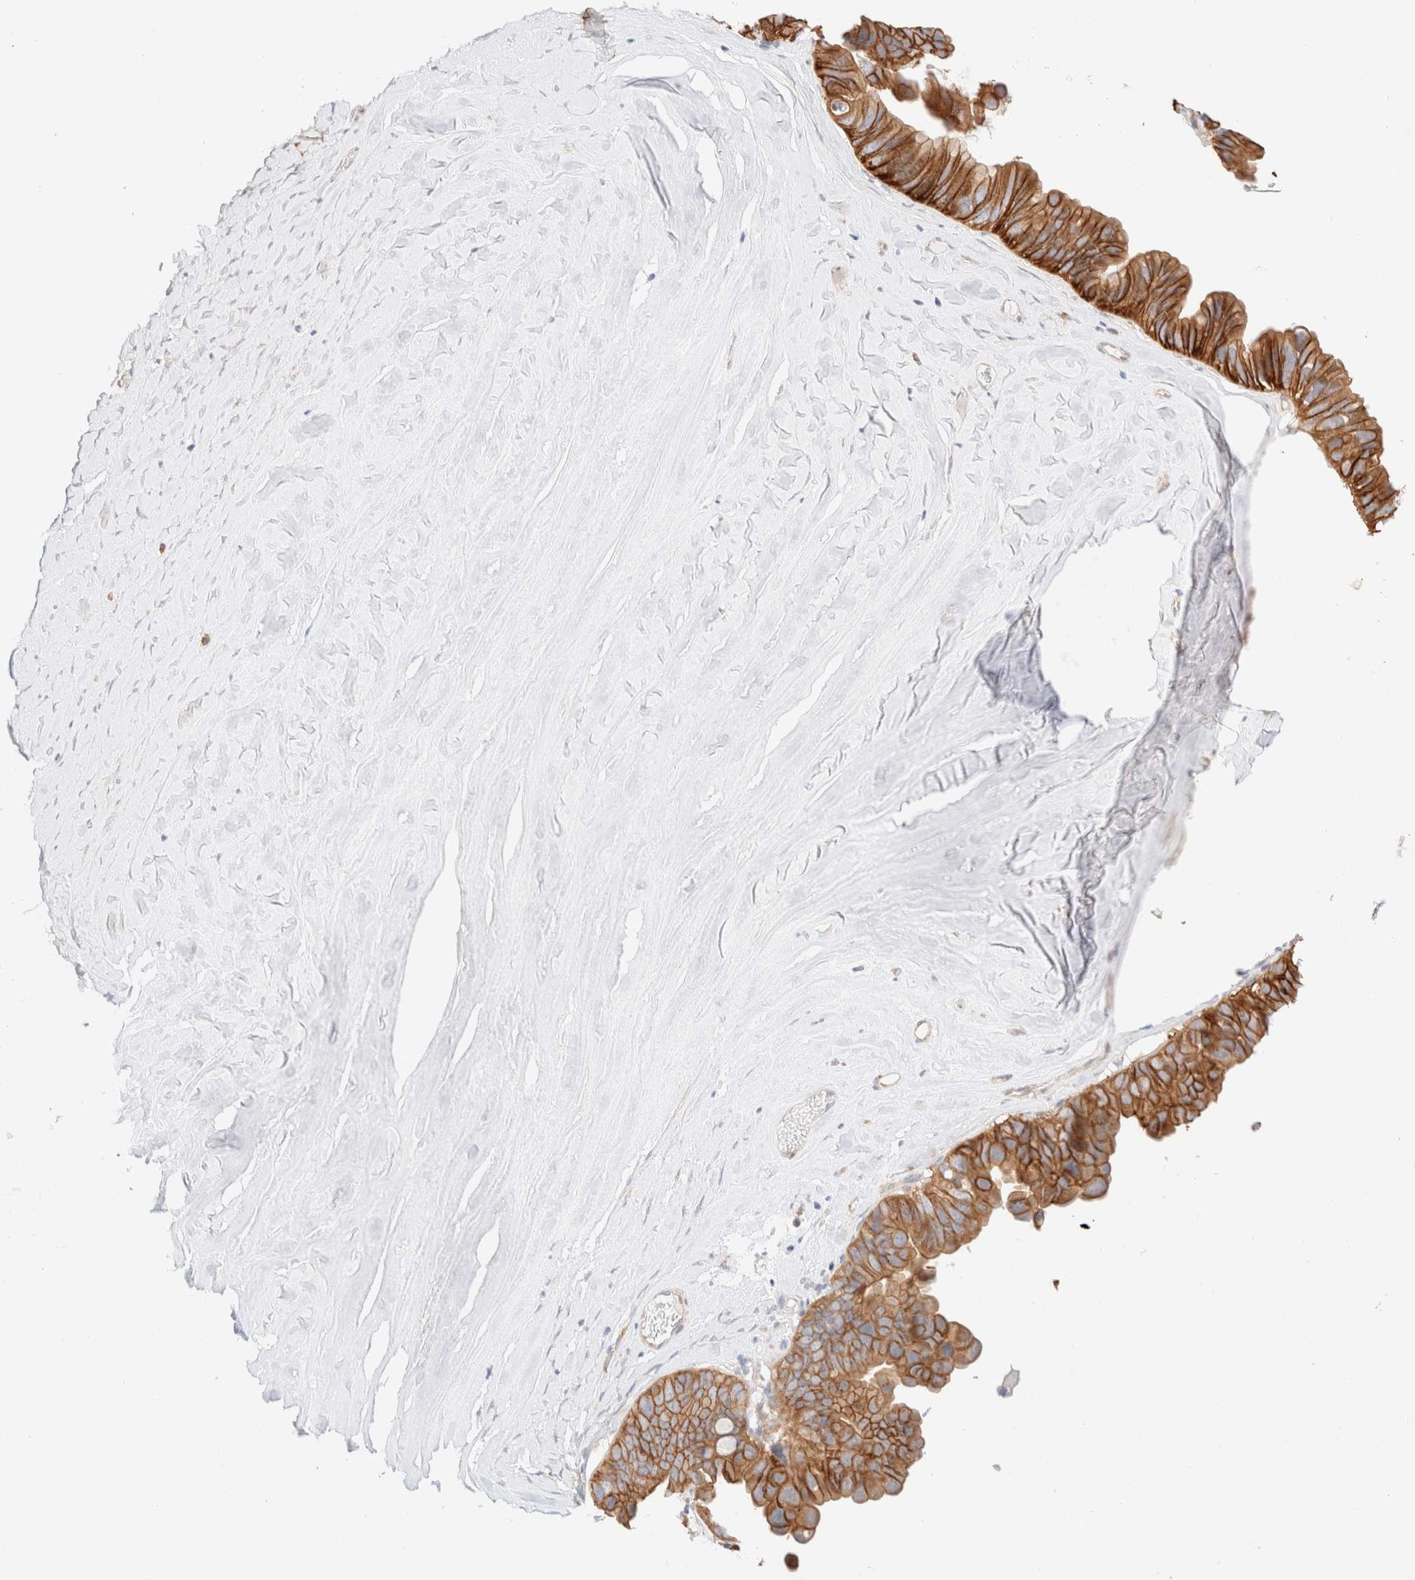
{"staining": {"intensity": "strong", "quantity": ">75%", "location": "cytoplasmic/membranous"}, "tissue": "ovarian cancer", "cell_type": "Tumor cells", "image_type": "cancer", "snomed": [{"axis": "morphology", "description": "Cystadenocarcinoma, mucinous, NOS"}, {"axis": "topography", "description": "Ovary"}], "caption": "Mucinous cystadenocarcinoma (ovarian) stained with DAB immunohistochemistry displays high levels of strong cytoplasmic/membranous expression in approximately >75% of tumor cells.", "gene": "NIBAN2", "patient": {"sex": "female", "age": 61}}